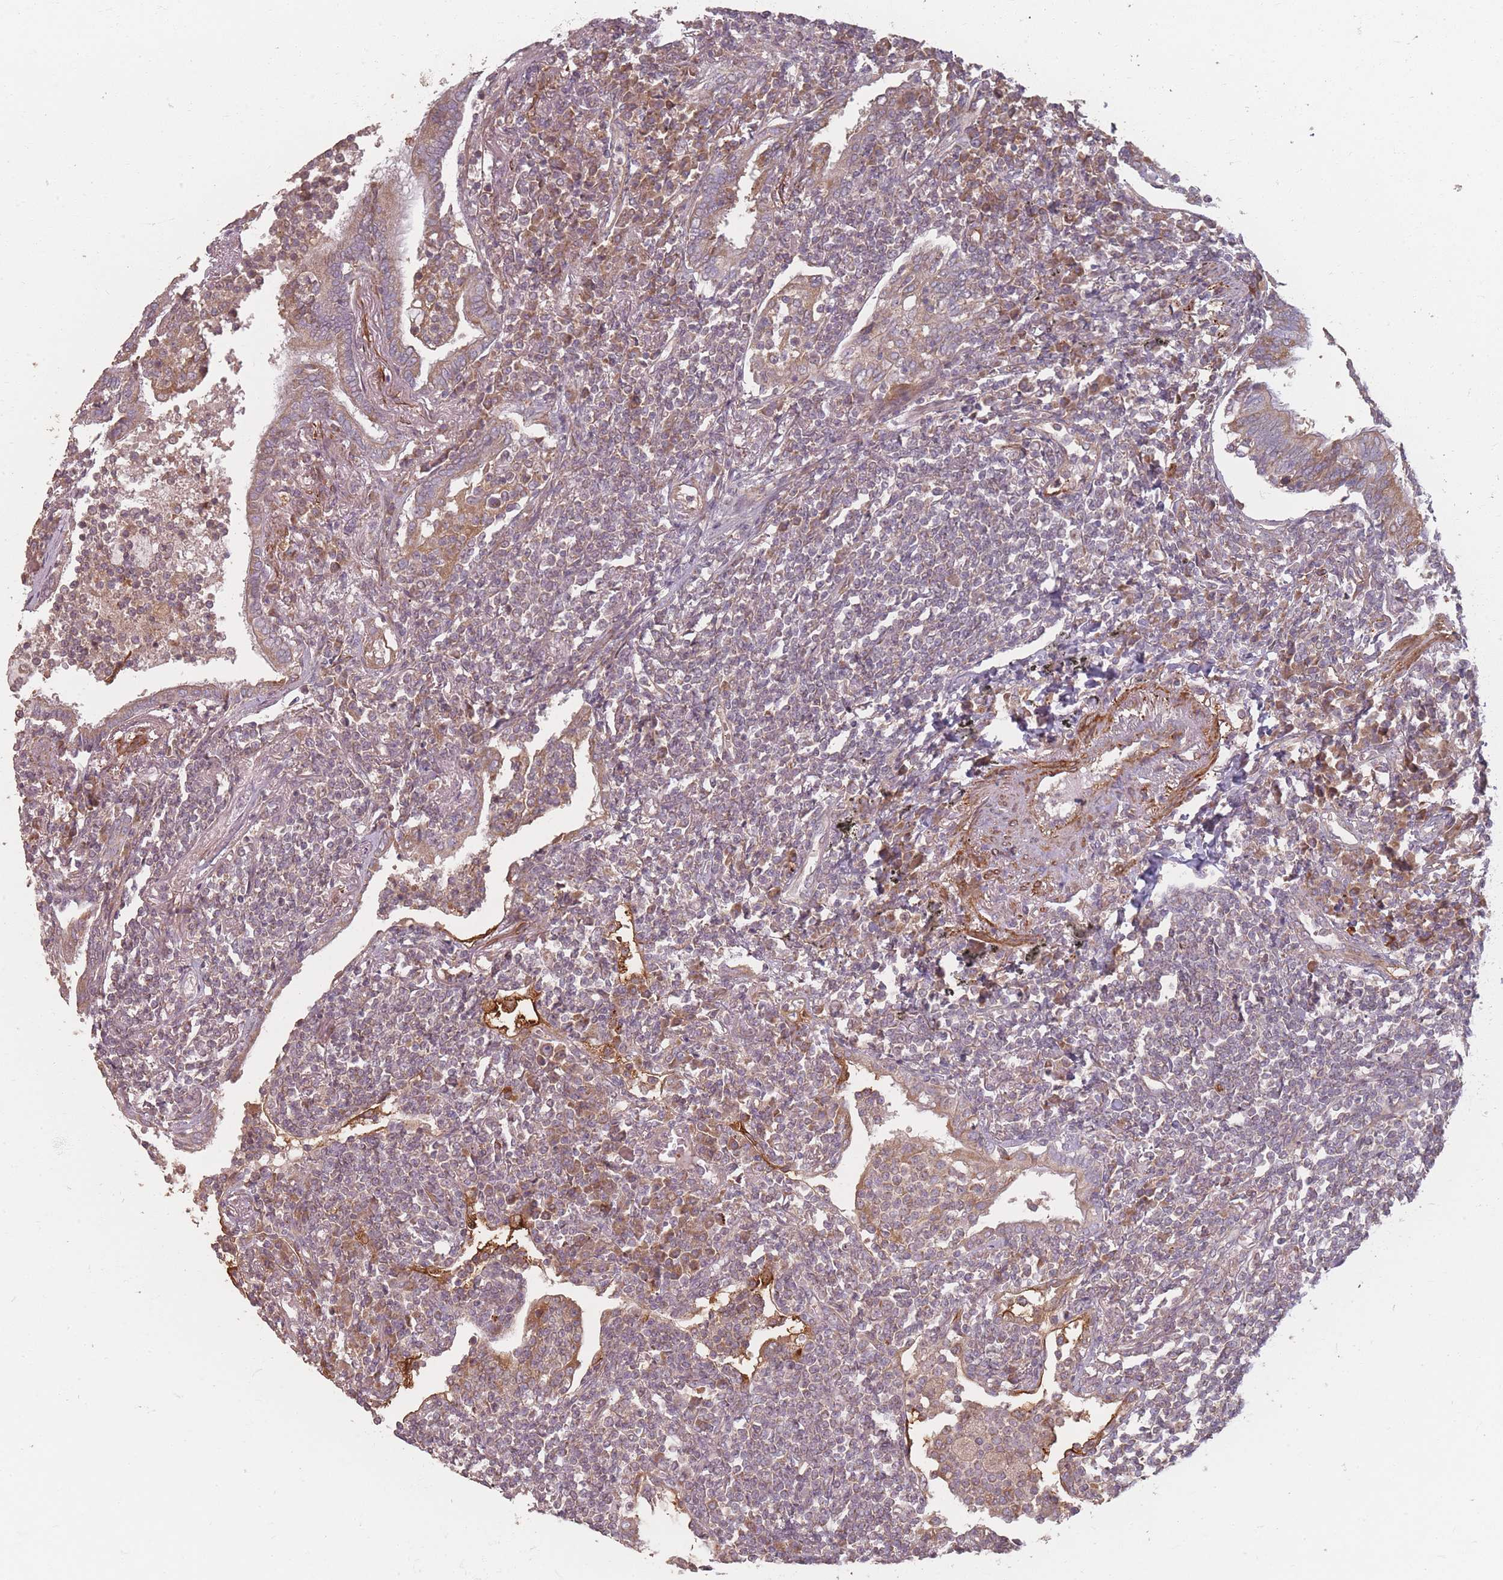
{"staining": {"intensity": "weak", "quantity": "<25%", "location": "cytoplasmic/membranous"}, "tissue": "lymphoma", "cell_type": "Tumor cells", "image_type": "cancer", "snomed": [{"axis": "morphology", "description": "Malignant lymphoma, non-Hodgkin's type, Low grade"}, {"axis": "topography", "description": "Lung"}], "caption": "DAB immunohistochemical staining of human lymphoma displays no significant staining in tumor cells.", "gene": "MRPS6", "patient": {"sex": "female", "age": 71}}